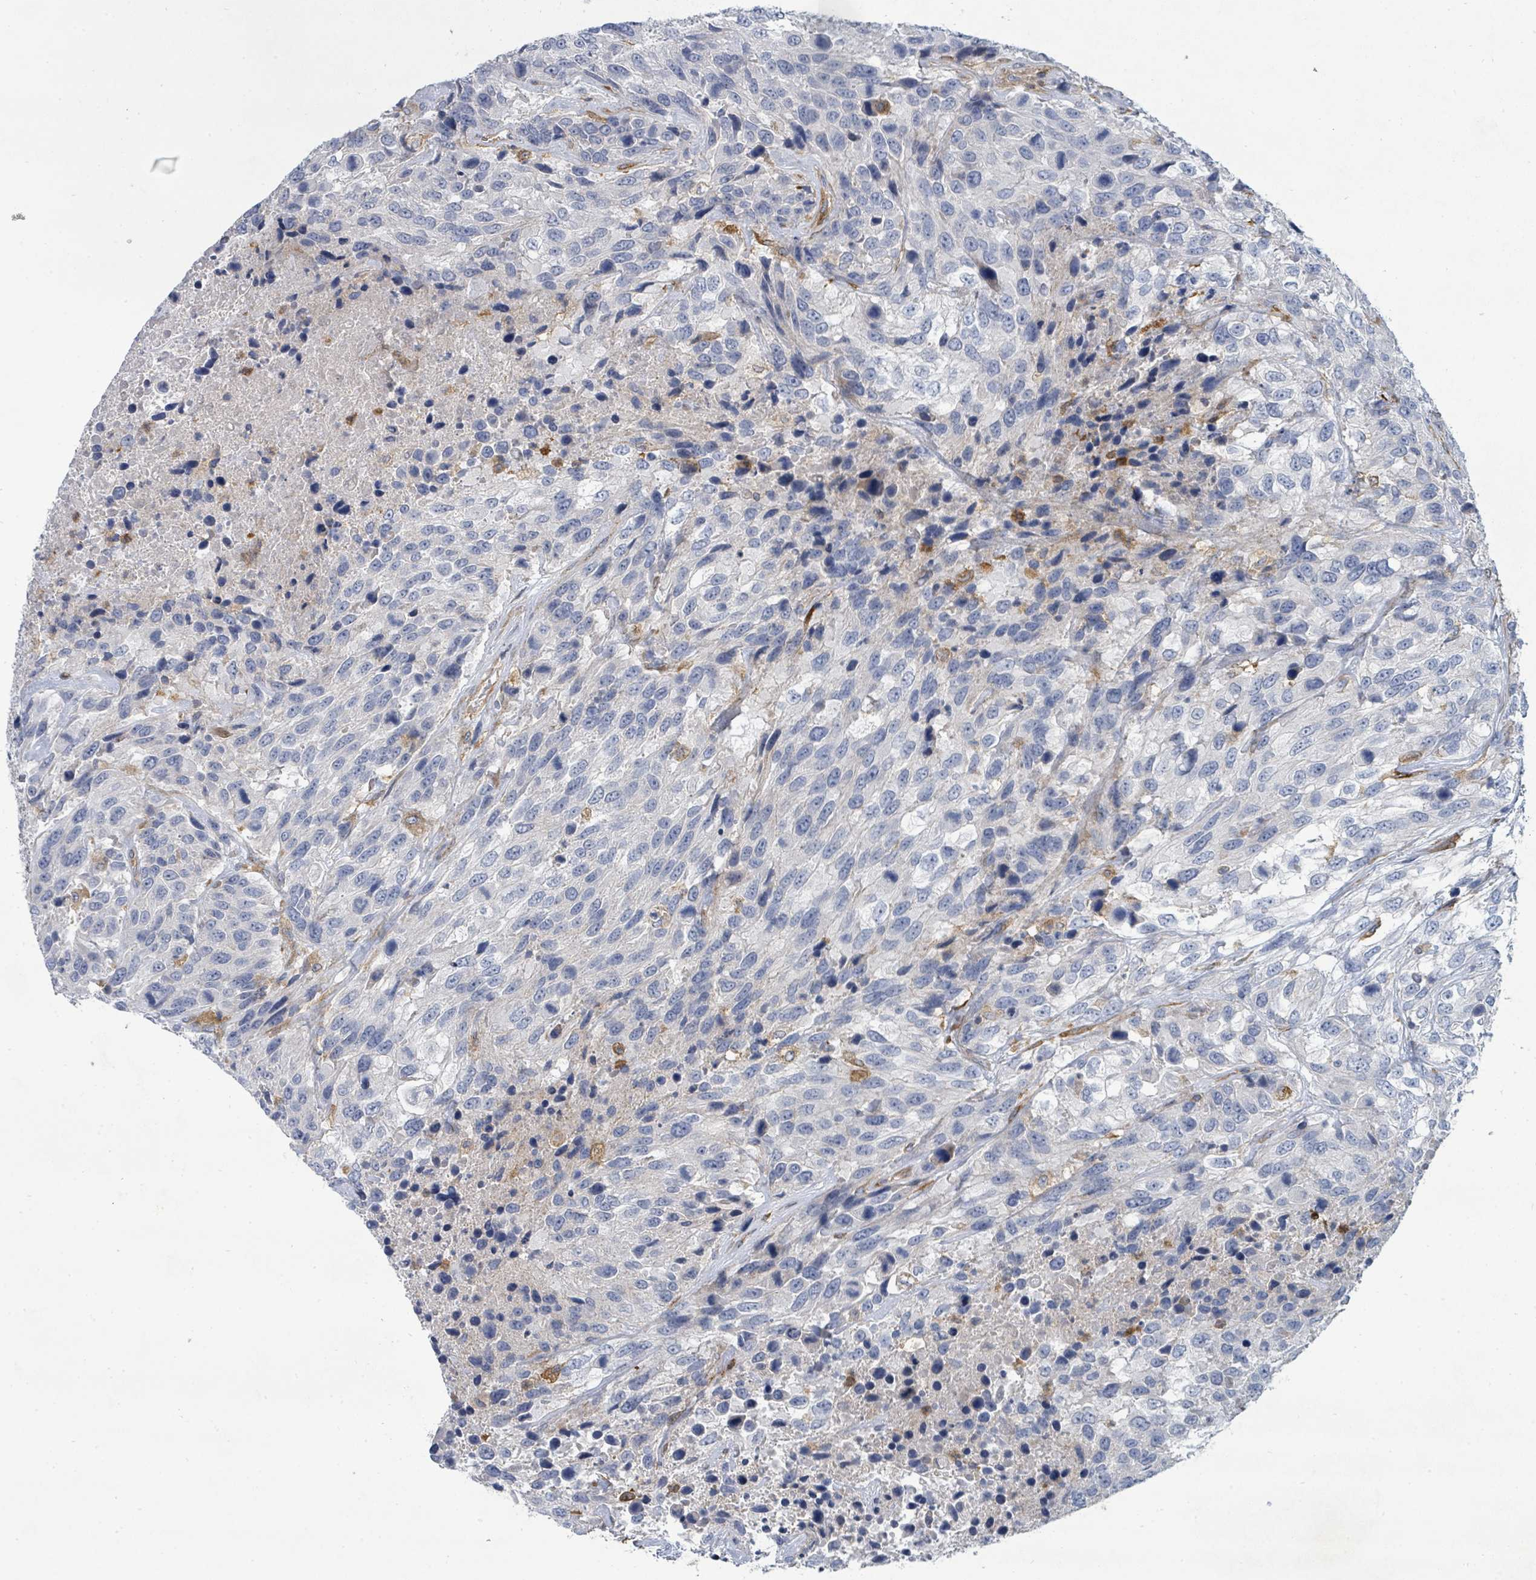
{"staining": {"intensity": "negative", "quantity": "none", "location": "none"}, "tissue": "urothelial cancer", "cell_type": "Tumor cells", "image_type": "cancer", "snomed": [{"axis": "morphology", "description": "Urothelial carcinoma, High grade"}, {"axis": "topography", "description": "Urinary bladder"}], "caption": "Urothelial carcinoma (high-grade) was stained to show a protein in brown. There is no significant expression in tumor cells.", "gene": "IFIT1", "patient": {"sex": "female", "age": 70}}